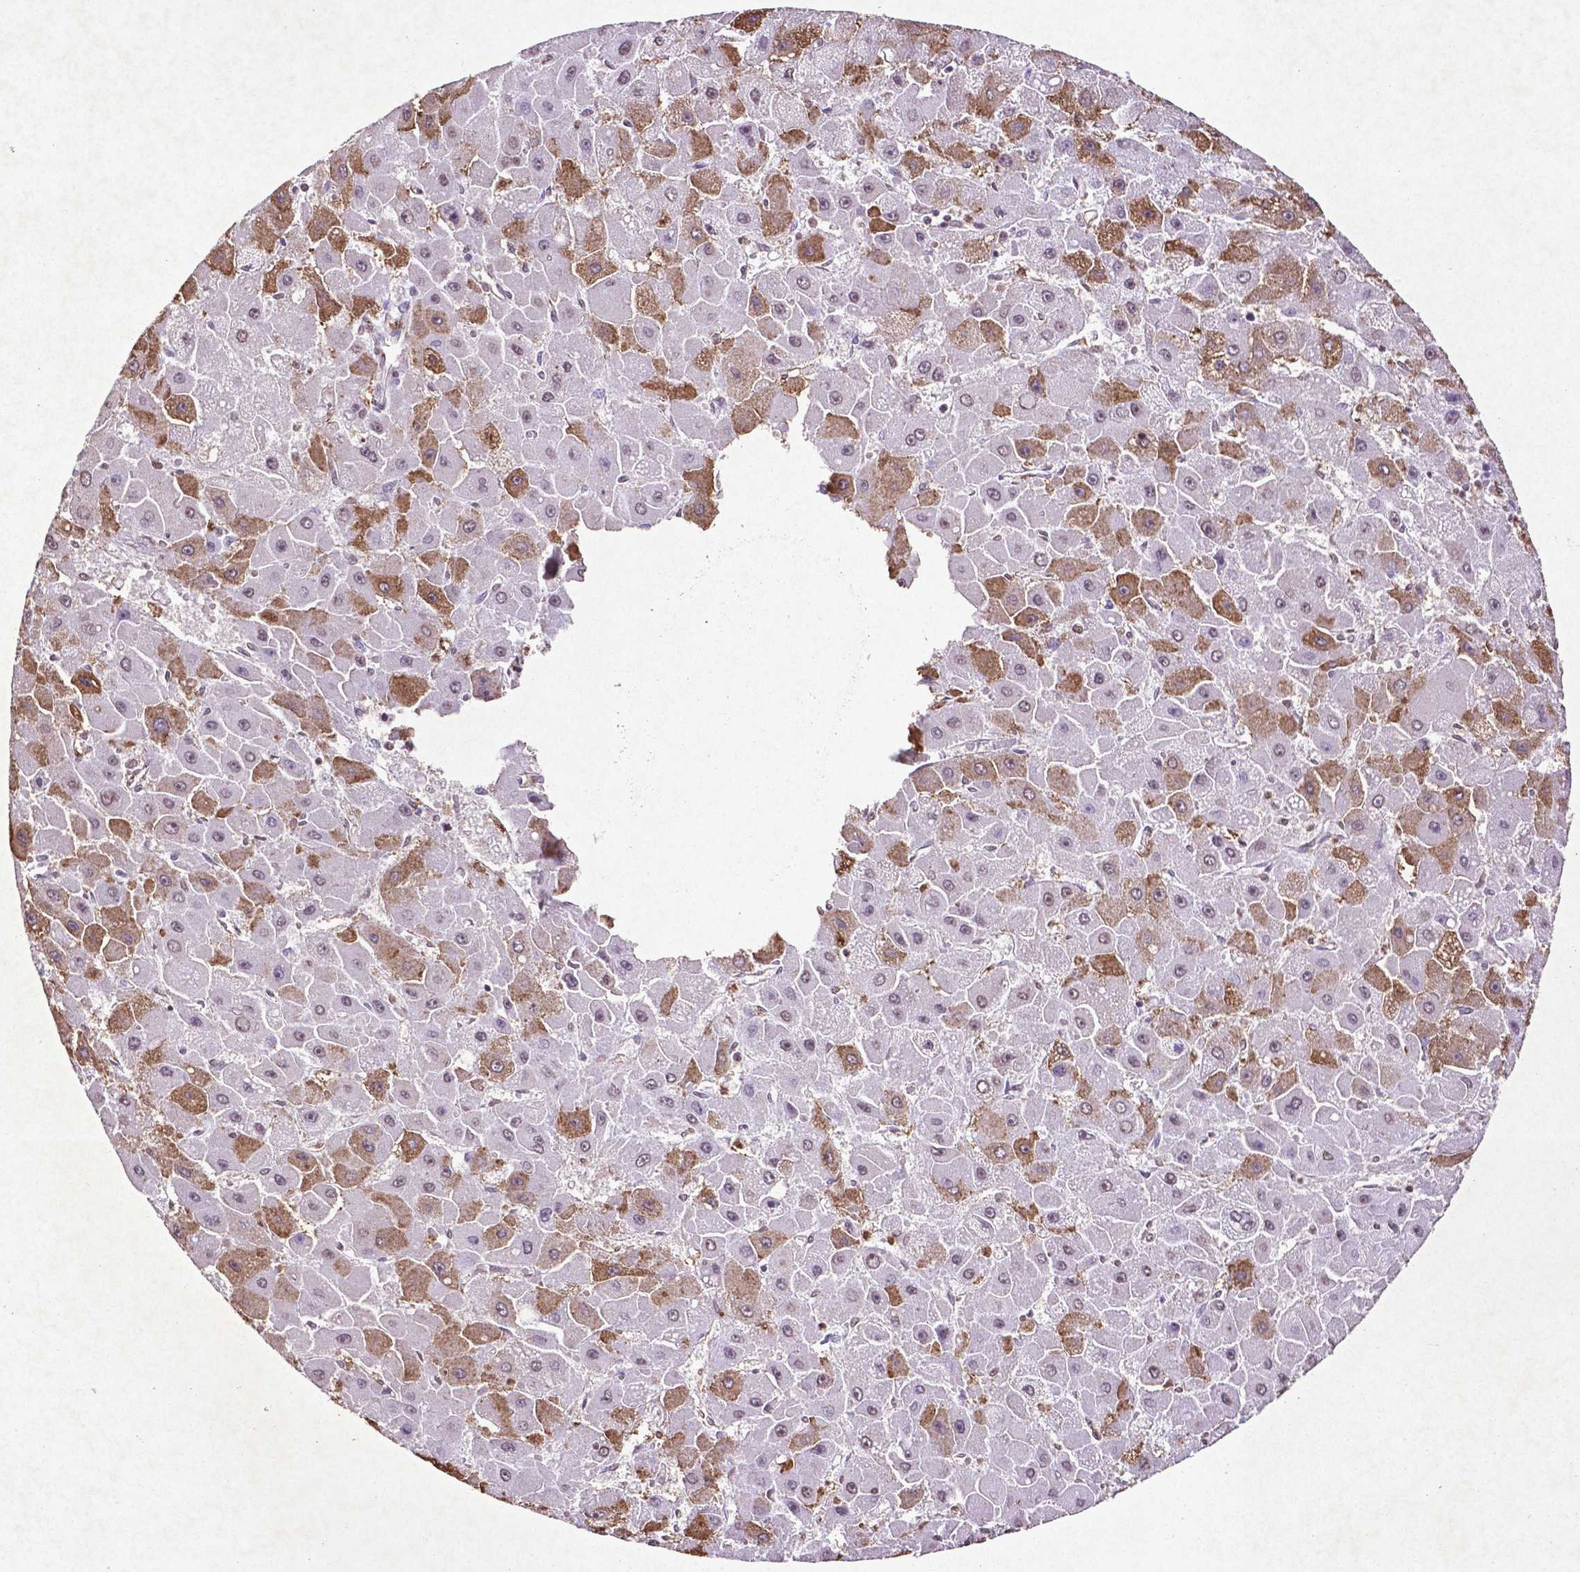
{"staining": {"intensity": "moderate", "quantity": "25%-75%", "location": "cytoplasmic/membranous"}, "tissue": "liver cancer", "cell_type": "Tumor cells", "image_type": "cancer", "snomed": [{"axis": "morphology", "description": "Carcinoma, Hepatocellular, NOS"}, {"axis": "topography", "description": "Liver"}], "caption": "A high-resolution image shows immunohistochemistry staining of hepatocellular carcinoma (liver), which shows moderate cytoplasmic/membranous positivity in approximately 25%-75% of tumor cells.", "gene": "MTOR", "patient": {"sex": "female", "age": 25}}